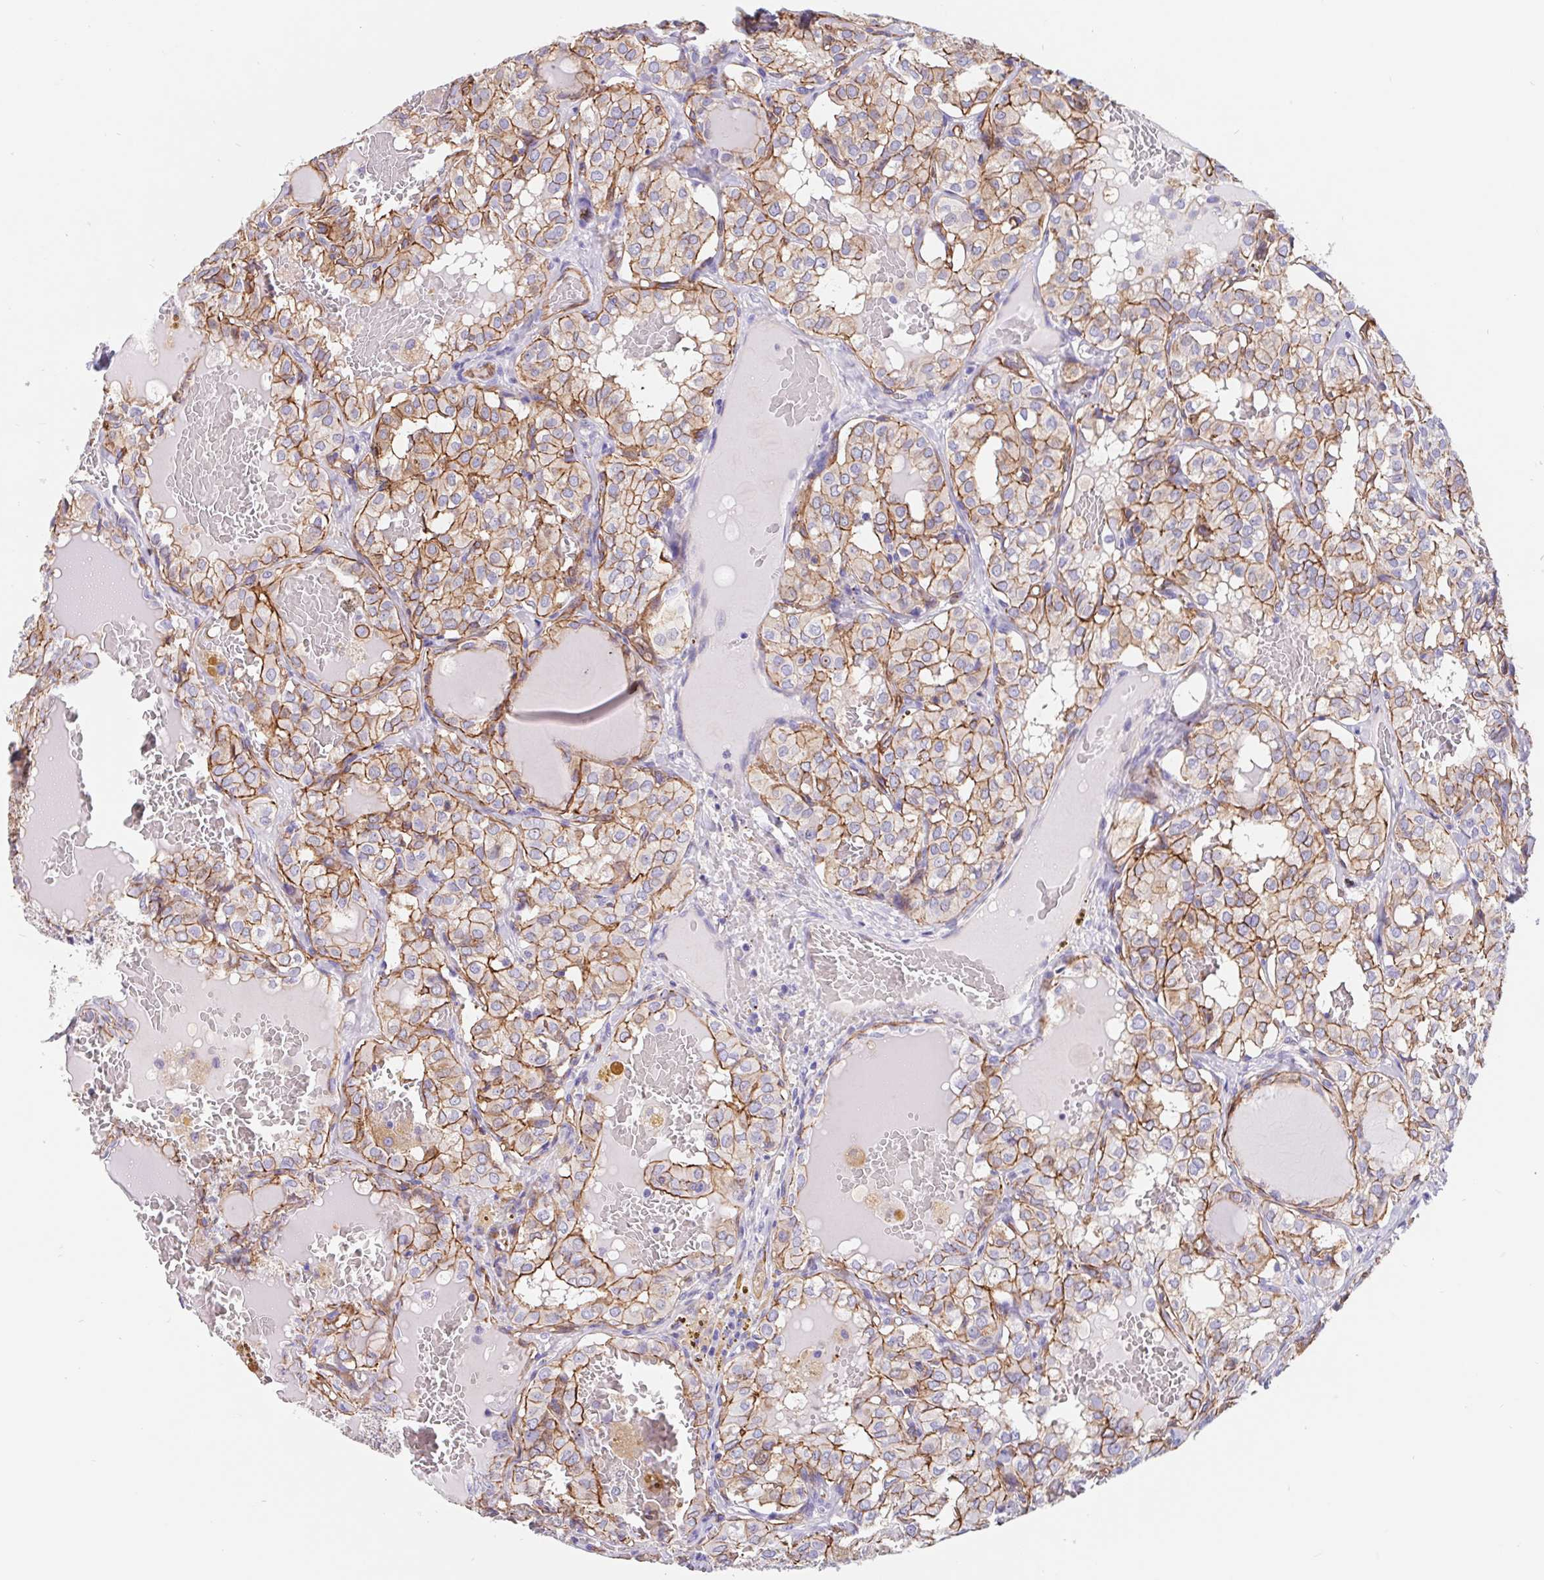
{"staining": {"intensity": "moderate", "quantity": ">75%", "location": "cytoplasmic/membranous"}, "tissue": "thyroid cancer", "cell_type": "Tumor cells", "image_type": "cancer", "snomed": [{"axis": "morphology", "description": "Papillary adenocarcinoma, NOS"}, {"axis": "topography", "description": "Thyroid gland"}], "caption": "An immunohistochemistry (IHC) histopathology image of neoplastic tissue is shown. Protein staining in brown highlights moderate cytoplasmic/membranous positivity in thyroid papillary adenocarcinoma within tumor cells. (DAB IHC, brown staining for protein, blue staining for nuclei).", "gene": "LIMCH1", "patient": {"sex": "male", "age": 20}}